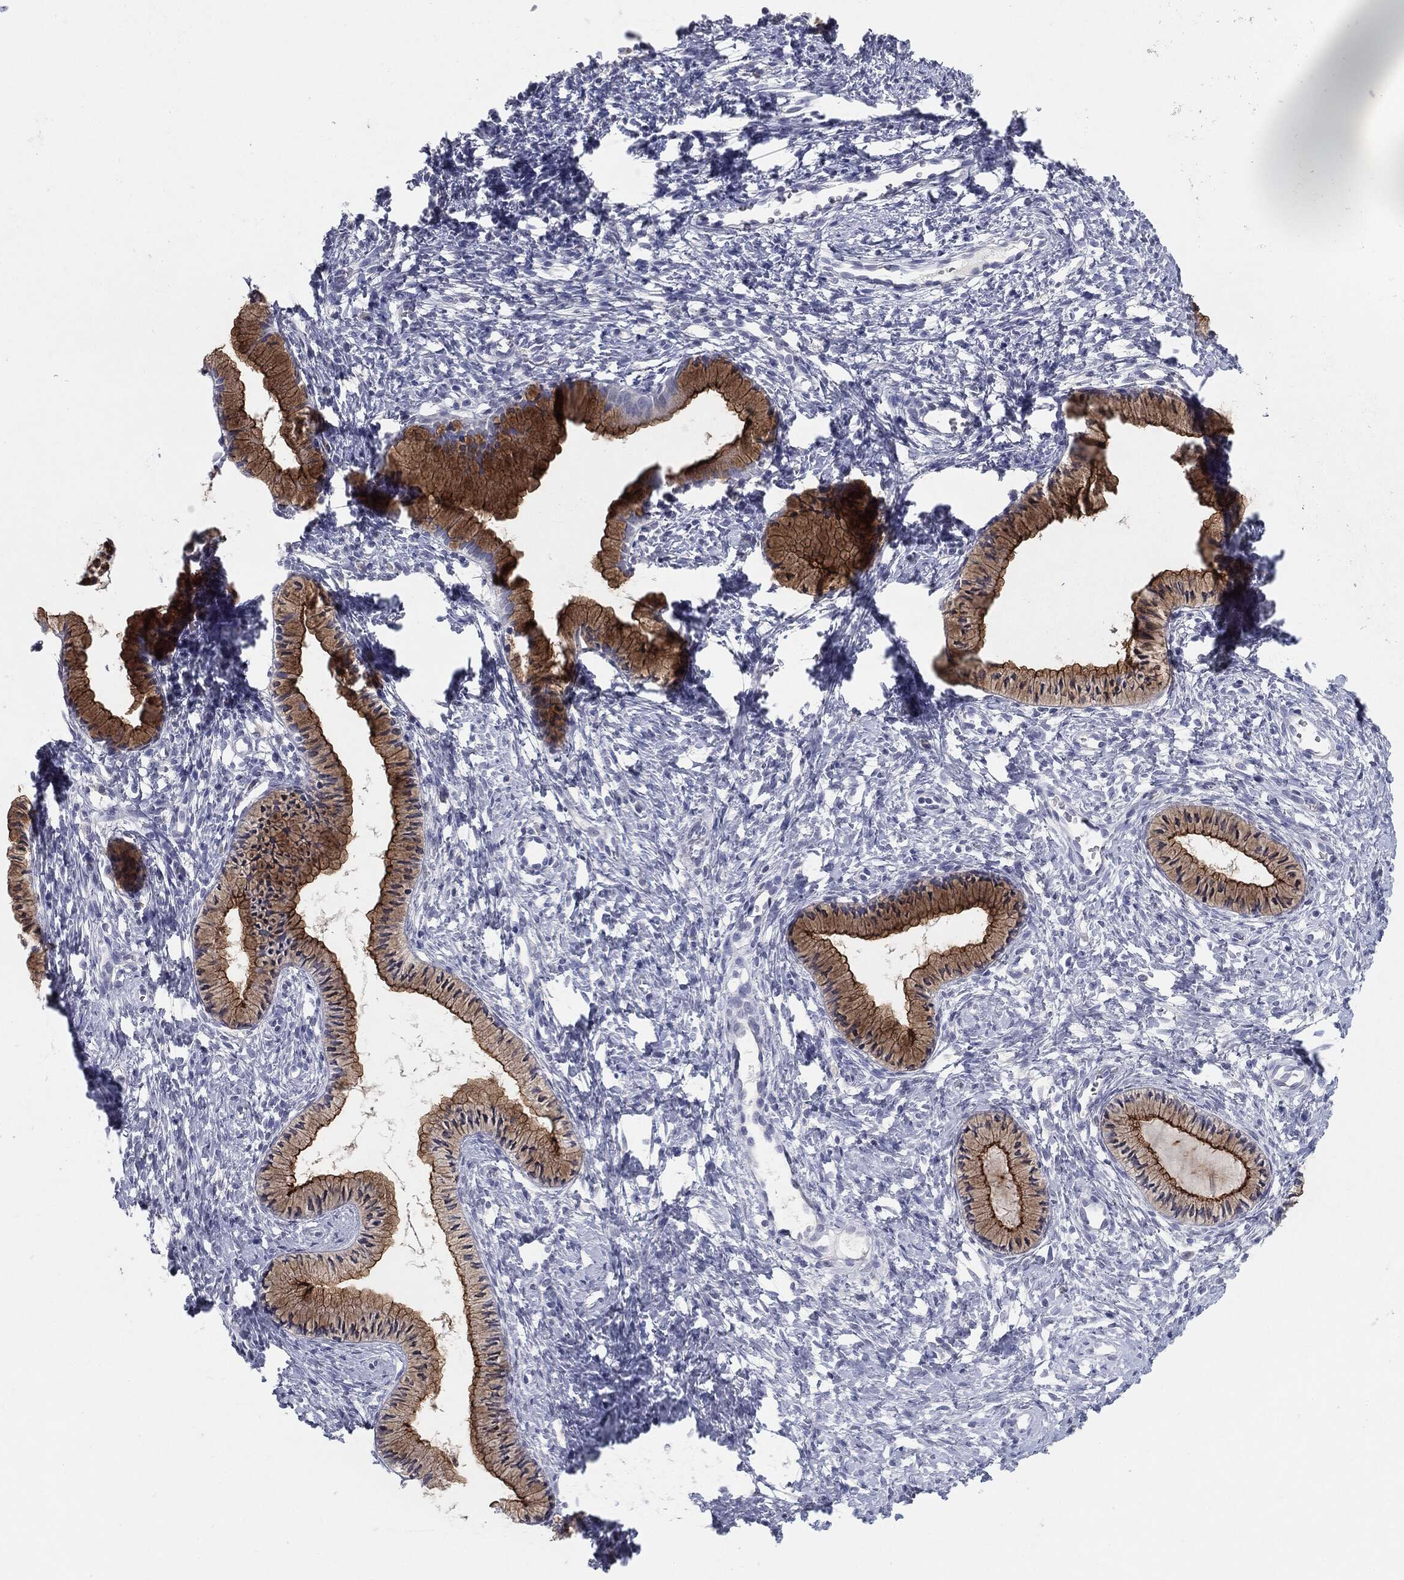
{"staining": {"intensity": "moderate", "quantity": "25%-75%", "location": "cytoplasmic/membranous"}, "tissue": "cervix", "cell_type": "Glandular cells", "image_type": "normal", "snomed": [{"axis": "morphology", "description": "Normal tissue, NOS"}, {"axis": "topography", "description": "Cervix"}], "caption": "Immunohistochemistry (DAB (3,3'-diaminobenzidine)) staining of unremarkable cervix shows moderate cytoplasmic/membranous protein expression in approximately 25%-75% of glandular cells.", "gene": "MUC1", "patient": {"sex": "female", "age": 39}}